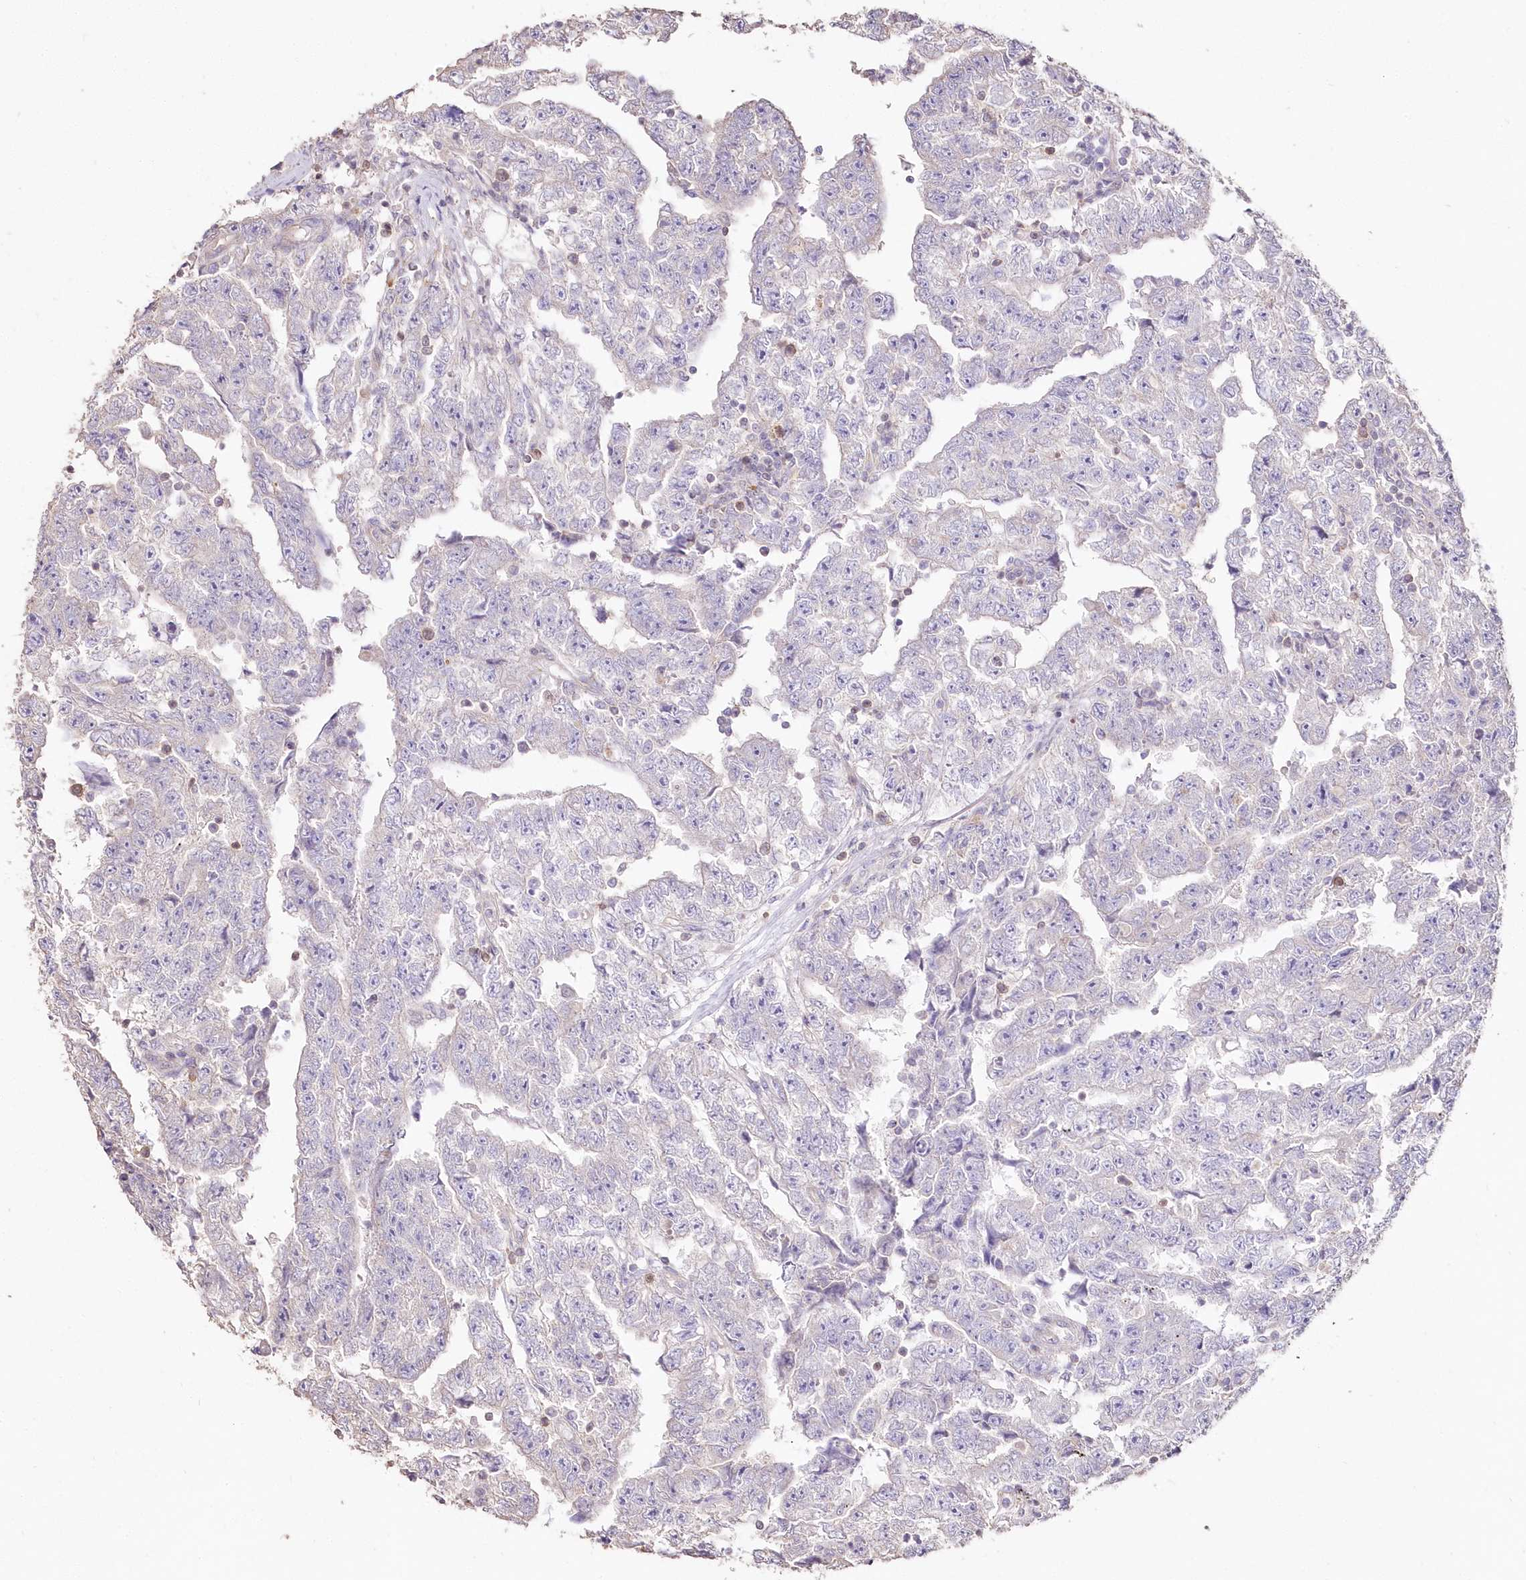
{"staining": {"intensity": "negative", "quantity": "none", "location": "none"}, "tissue": "testis cancer", "cell_type": "Tumor cells", "image_type": "cancer", "snomed": [{"axis": "morphology", "description": "Carcinoma, Embryonal, NOS"}, {"axis": "topography", "description": "Testis"}], "caption": "This is a photomicrograph of IHC staining of testis cancer (embryonal carcinoma), which shows no expression in tumor cells.", "gene": "STK17B", "patient": {"sex": "male", "age": 25}}